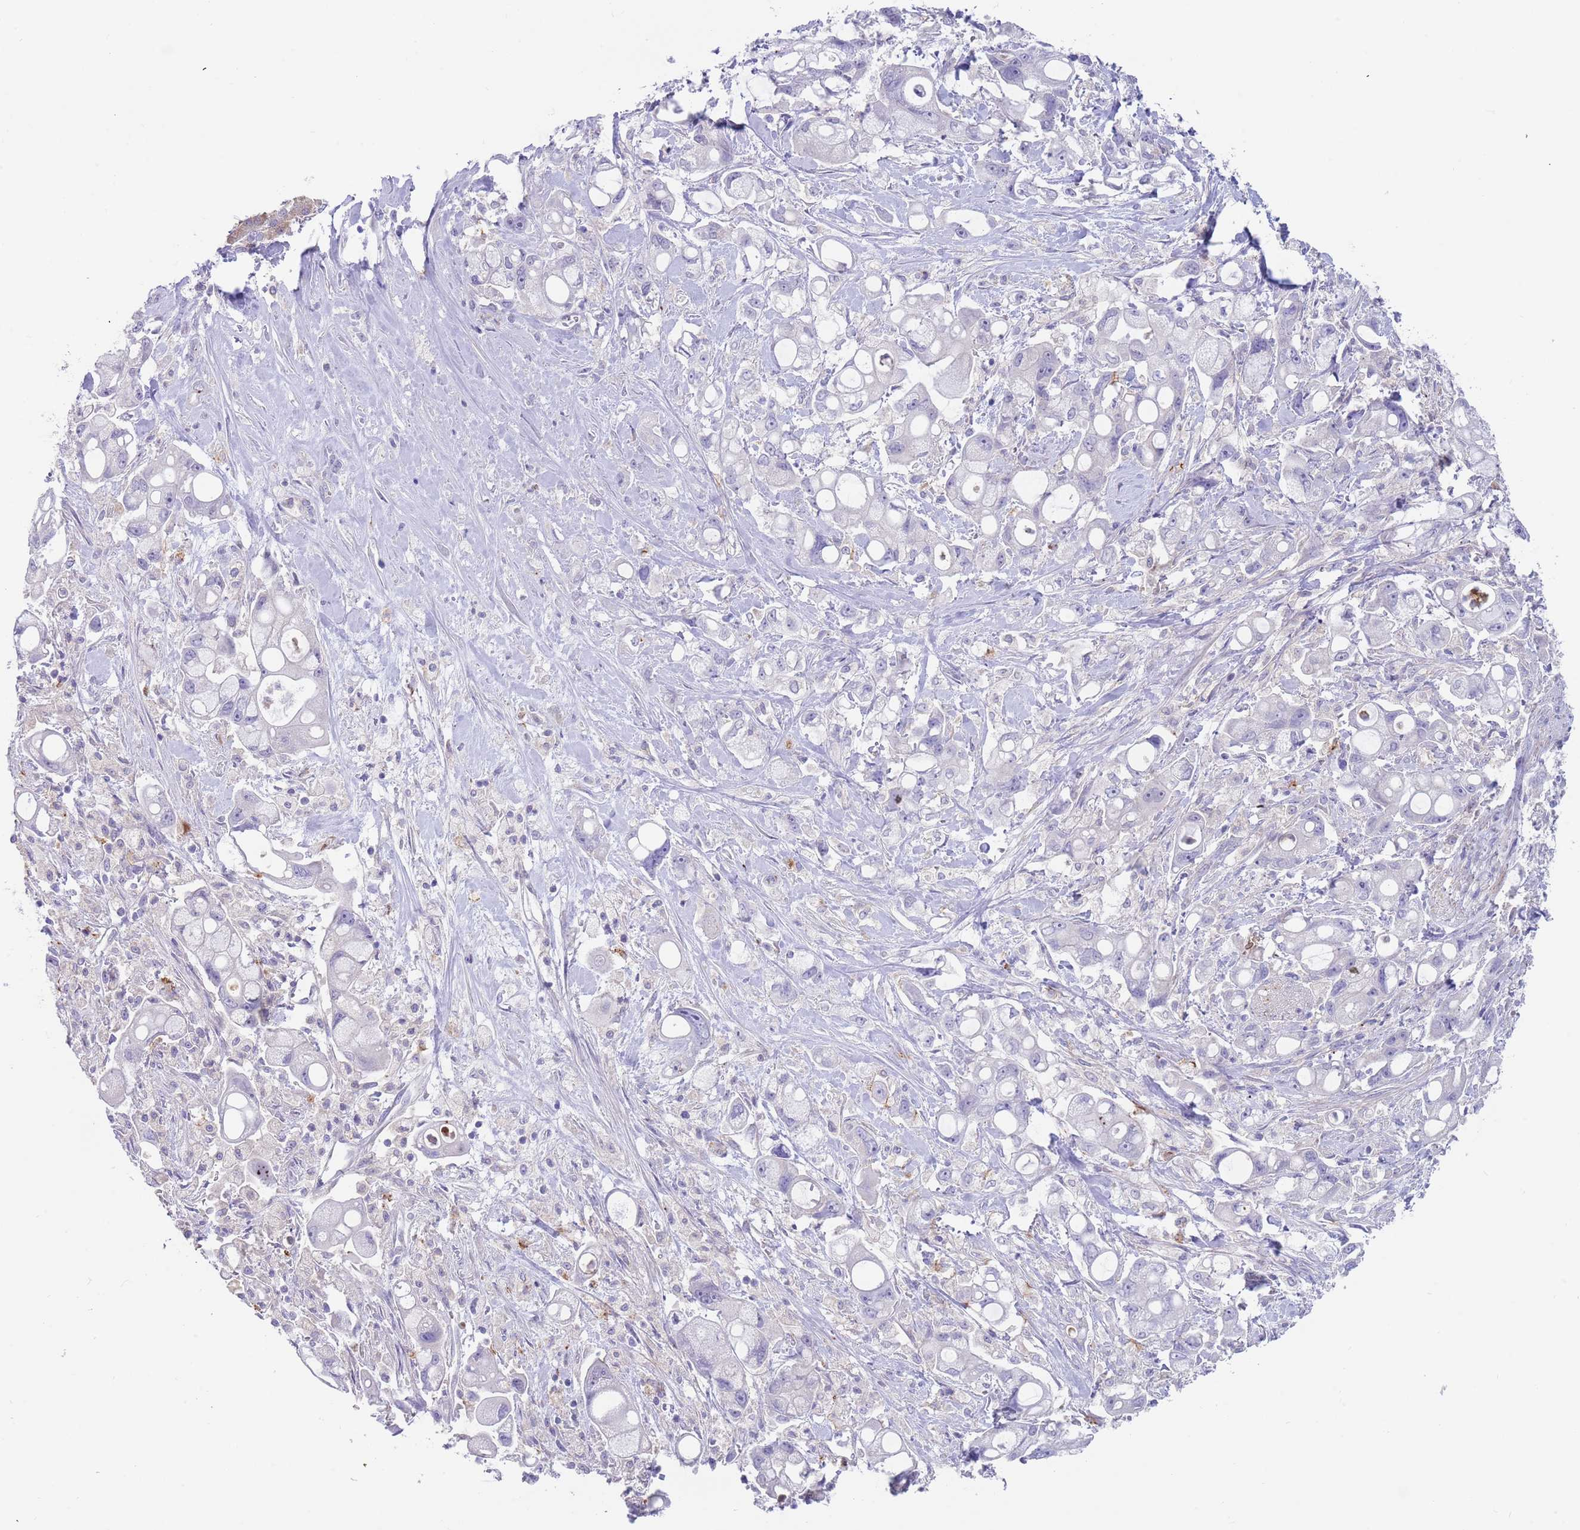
{"staining": {"intensity": "negative", "quantity": "none", "location": "none"}, "tissue": "pancreatic cancer", "cell_type": "Tumor cells", "image_type": "cancer", "snomed": [{"axis": "morphology", "description": "Adenocarcinoma, NOS"}, {"axis": "topography", "description": "Pancreas"}], "caption": "Pancreatic cancer stained for a protein using immunohistochemistry (IHC) demonstrates no staining tumor cells.", "gene": "TYW1", "patient": {"sex": "male", "age": 68}}